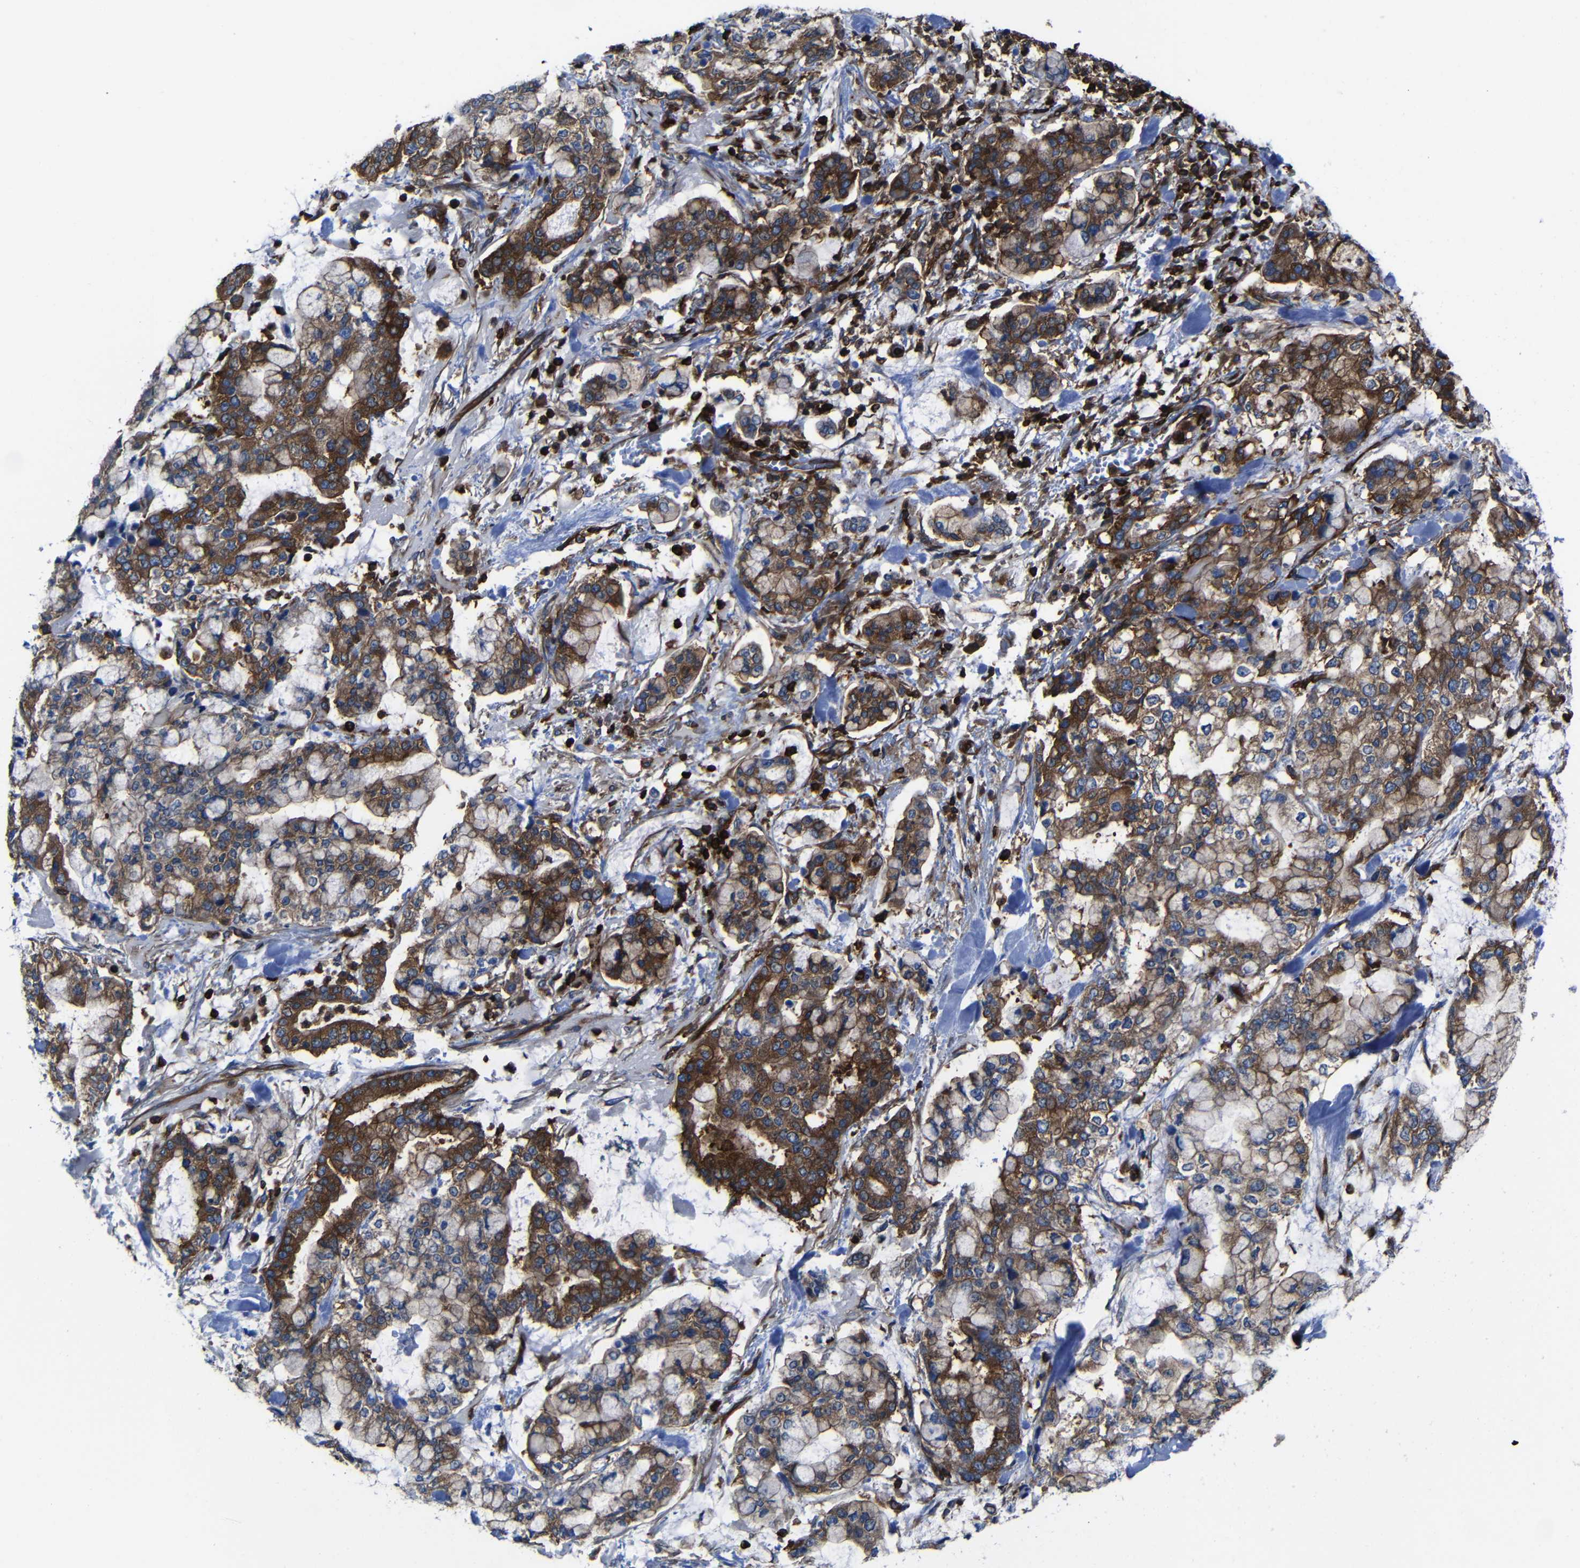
{"staining": {"intensity": "strong", "quantity": ">75%", "location": "cytoplasmic/membranous"}, "tissue": "stomach cancer", "cell_type": "Tumor cells", "image_type": "cancer", "snomed": [{"axis": "morphology", "description": "Normal tissue, NOS"}, {"axis": "morphology", "description": "Adenocarcinoma, NOS"}, {"axis": "topography", "description": "Stomach, upper"}, {"axis": "topography", "description": "Stomach"}], "caption": "An image of human stomach cancer stained for a protein reveals strong cytoplasmic/membranous brown staining in tumor cells.", "gene": "ARHGEF1", "patient": {"sex": "male", "age": 76}}